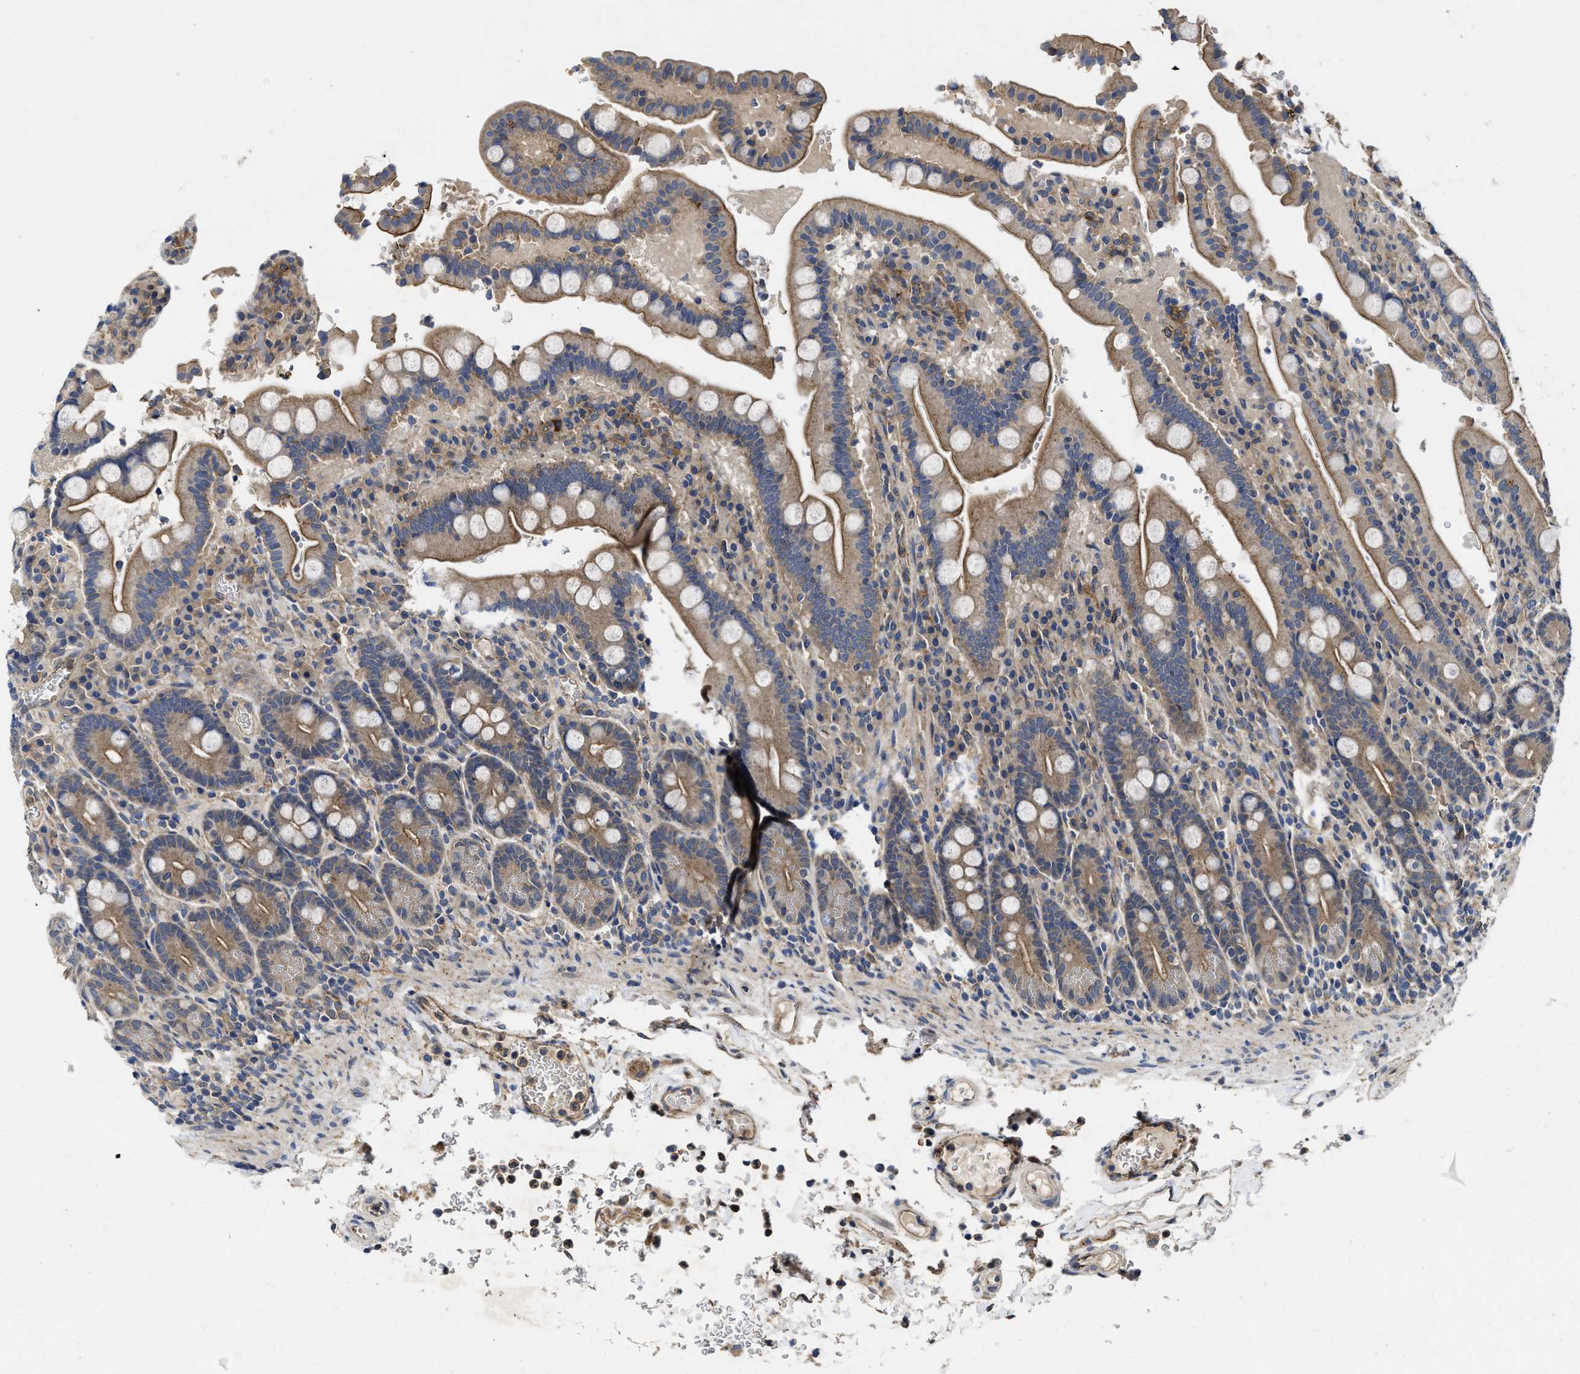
{"staining": {"intensity": "moderate", "quantity": ">75%", "location": "cytoplasmic/membranous"}, "tissue": "duodenum", "cell_type": "Glandular cells", "image_type": "normal", "snomed": [{"axis": "morphology", "description": "Normal tissue, NOS"}, {"axis": "topography", "description": "Small intestine, NOS"}], "caption": "Moderate cytoplasmic/membranous protein positivity is identified in approximately >75% of glandular cells in duodenum. (brown staining indicates protein expression, while blue staining denotes nuclei).", "gene": "PKD2", "patient": {"sex": "female", "age": 71}}